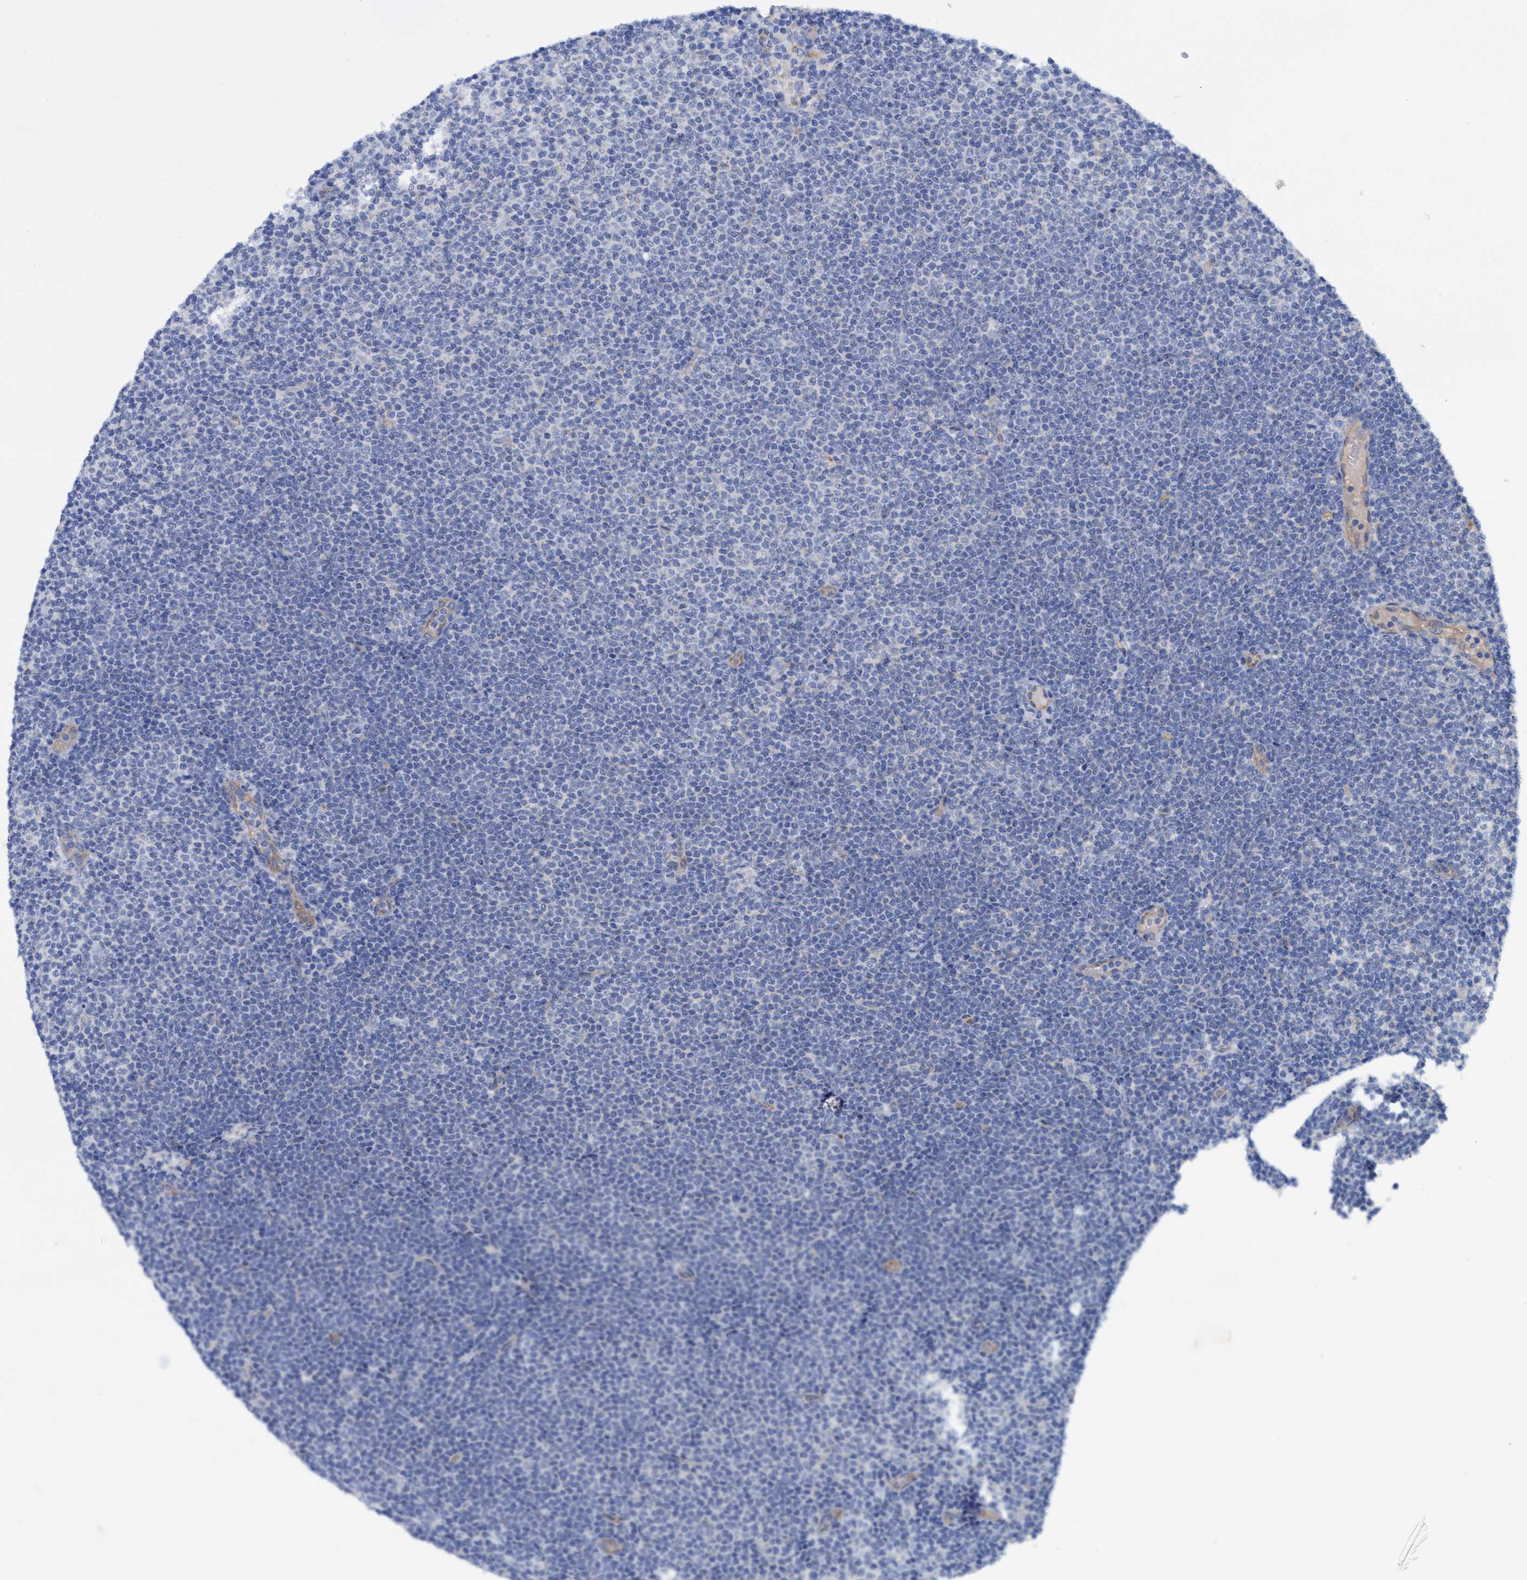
{"staining": {"intensity": "negative", "quantity": "none", "location": "none"}, "tissue": "lymphoma", "cell_type": "Tumor cells", "image_type": "cancer", "snomed": [{"axis": "morphology", "description": "Malignant lymphoma, non-Hodgkin's type, Low grade"}, {"axis": "topography", "description": "Lymph node"}], "caption": "A photomicrograph of human low-grade malignant lymphoma, non-Hodgkin's type is negative for staining in tumor cells.", "gene": "GULP1", "patient": {"sex": "female", "age": 53}}